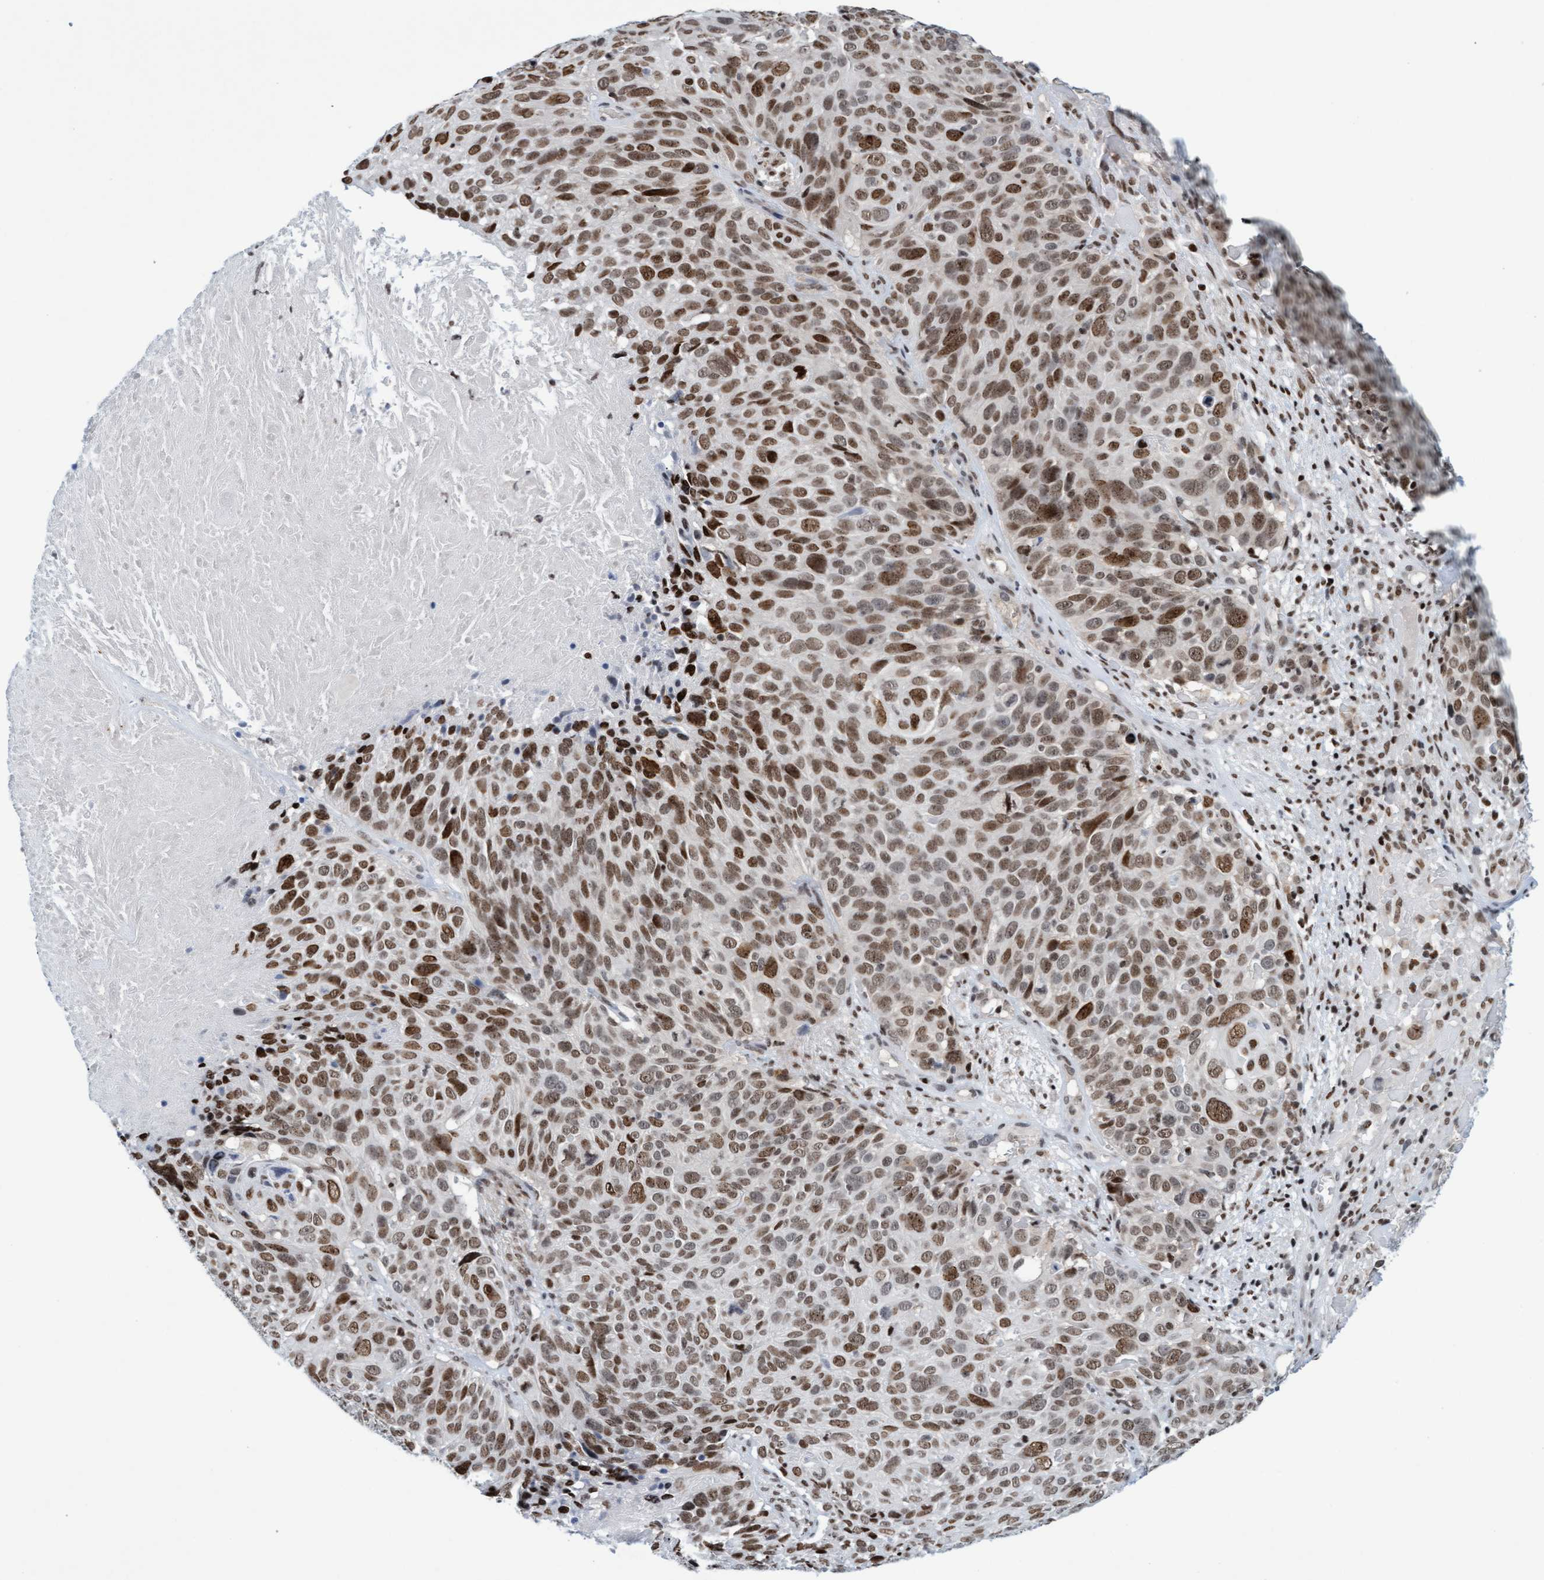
{"staining": {"intensity": "moderate", "quantity": ">75%", "location": "nuclear"}, "tissue": "cervical cancer", "cell_type": "Tumor cells", "image_type": "cancer", "snomed": [{"axis": "morphology", "description": "Squamous cell carcinoma, NOS"}, {"axis": "topography", "description": "Cervix"}], "caption": "A histopathology image of human cervical cancer (squamous cell carcinoma) stained for a protein demonstrates moderate nuclear brown staining in tumor cells.", "gene": "GLRX2", "patient": {"sex": "female", "age": 74}}